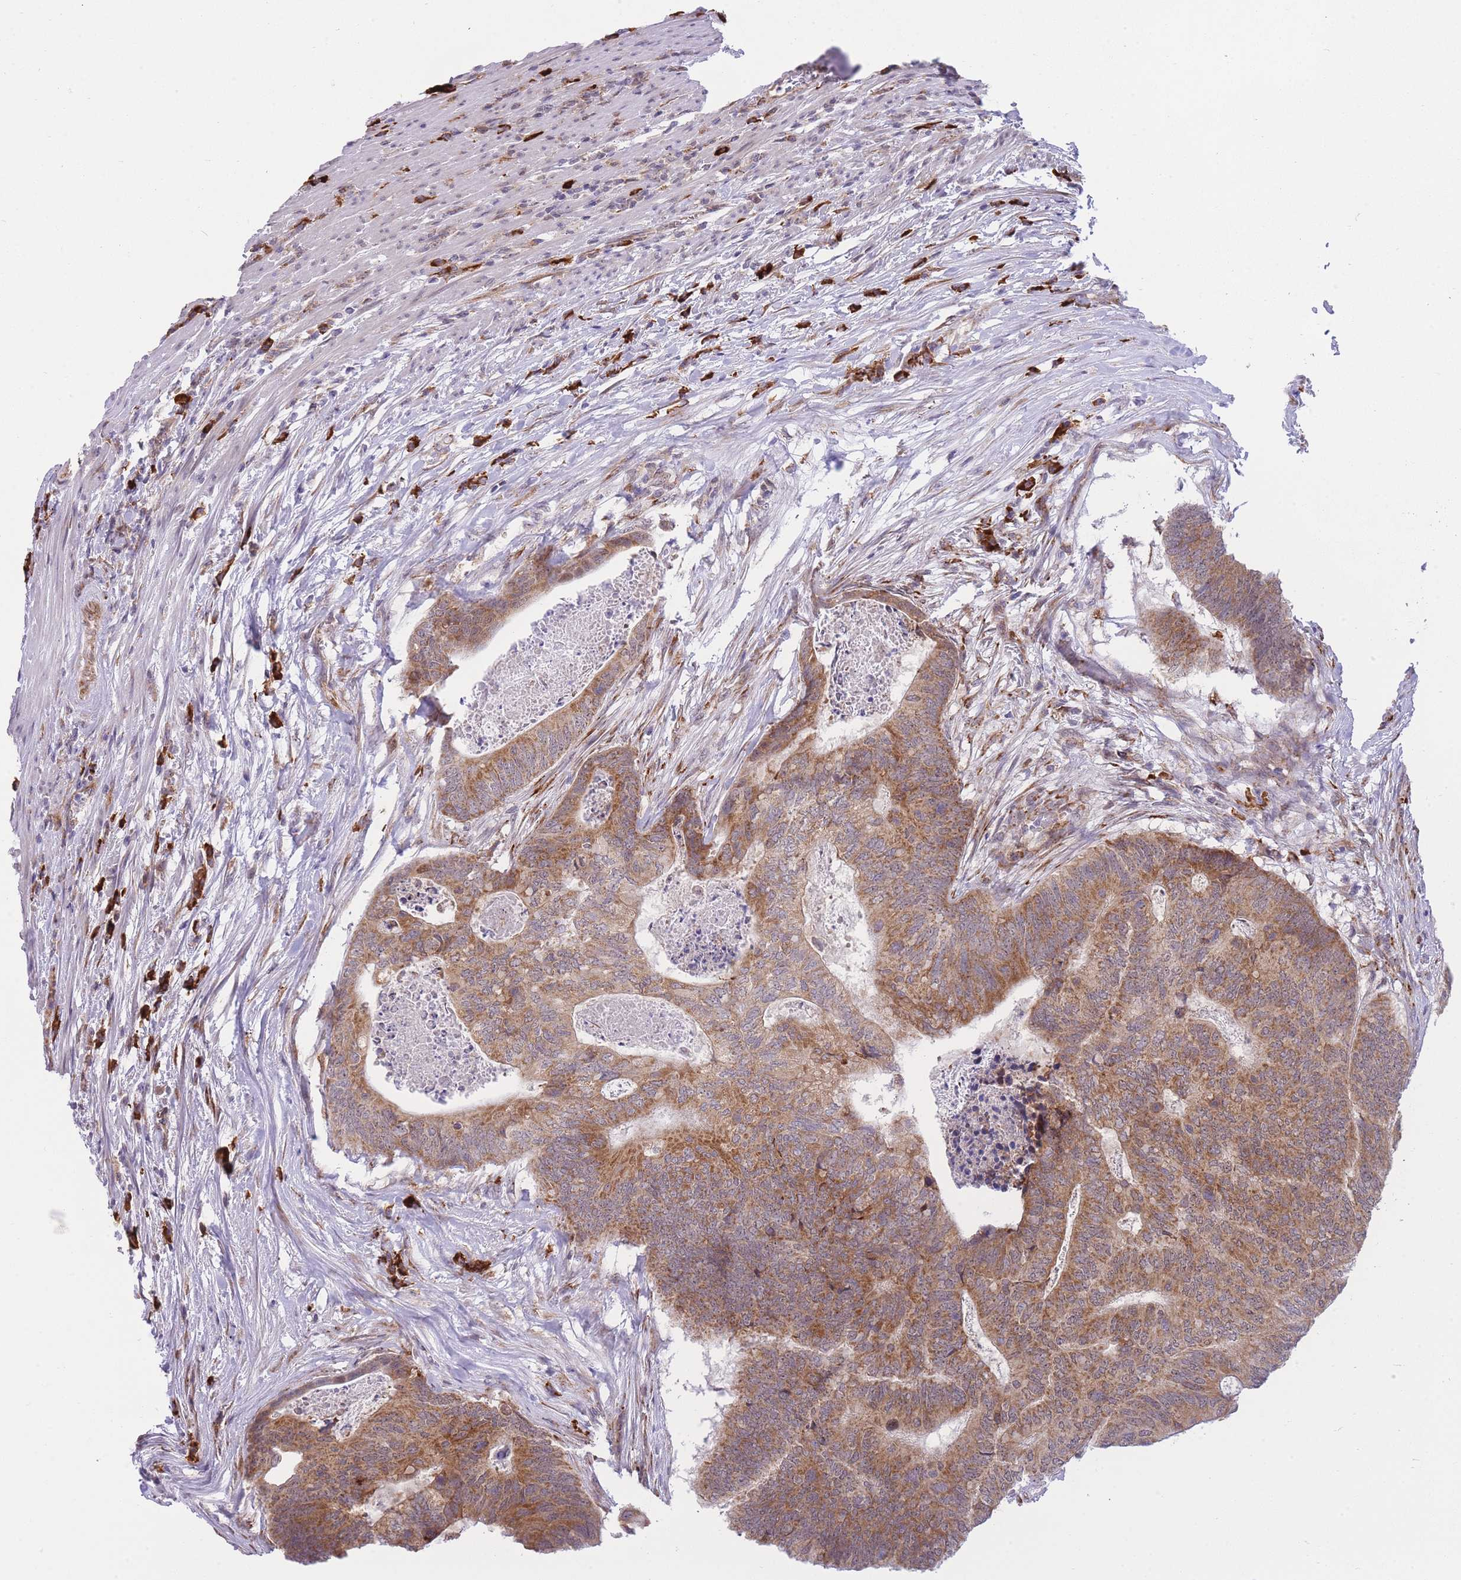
{"staining": {"intensity": "moderate", "quantity": ">75%", "location": "cytoplasmic/membranous"}, "tissue": "colorectal cancer", "cell_type": "Tumor cells", "image_type": "cancer", "snomed": [{"axis": "morphology", "description": "Adenocarcinoma, NOS"}, {"axis": "topography", "description": "Colon"}], "caption": "An immunohistochemistry (IHC) micrograph of tumor tissue is shown. Protein staining in brown labels moderate cytoplasmic/membranous positivity in colorectal adenocarcinoma within tumor cells.", "gene": "EXOSC8", "patient": {"sex": "female", "age": 67}}